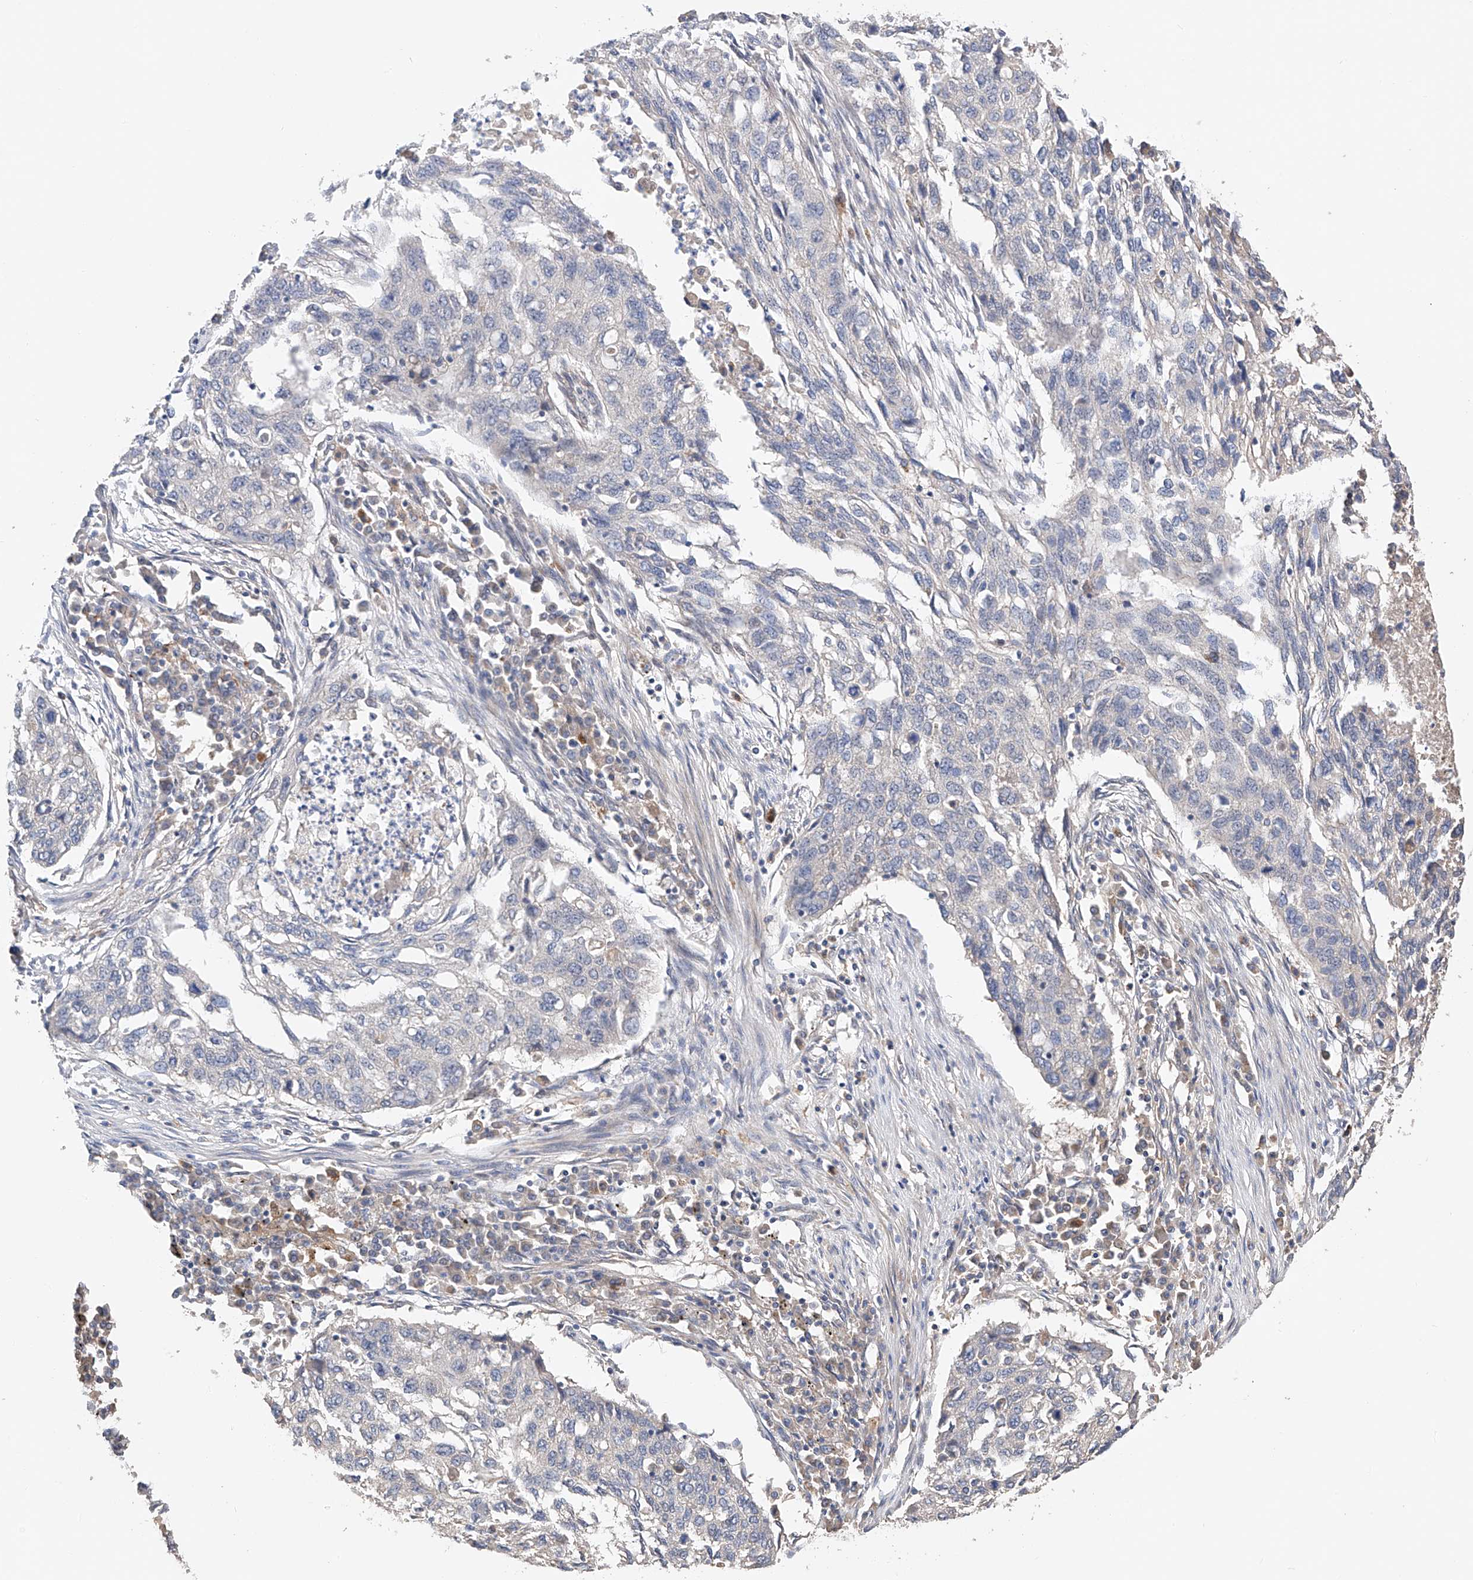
{"staining": {"intensity": "negative", "quantity": "none", "location": "none"}, "tissue": "lung cancer", "cell_type": "Tumor cells", "image_type": "cancer", "snomed": [{"axis": "morphology", "description": "Squamous cell carcinoma, NOS"}, {"axis": "topography", "description": "Lung"}], "caption": "Tumor cells show no significant protein positivity in lung squamous cell carcinoma.", "gene": "ZFHX2", "patient": {"sex": "female", "age": 63}}